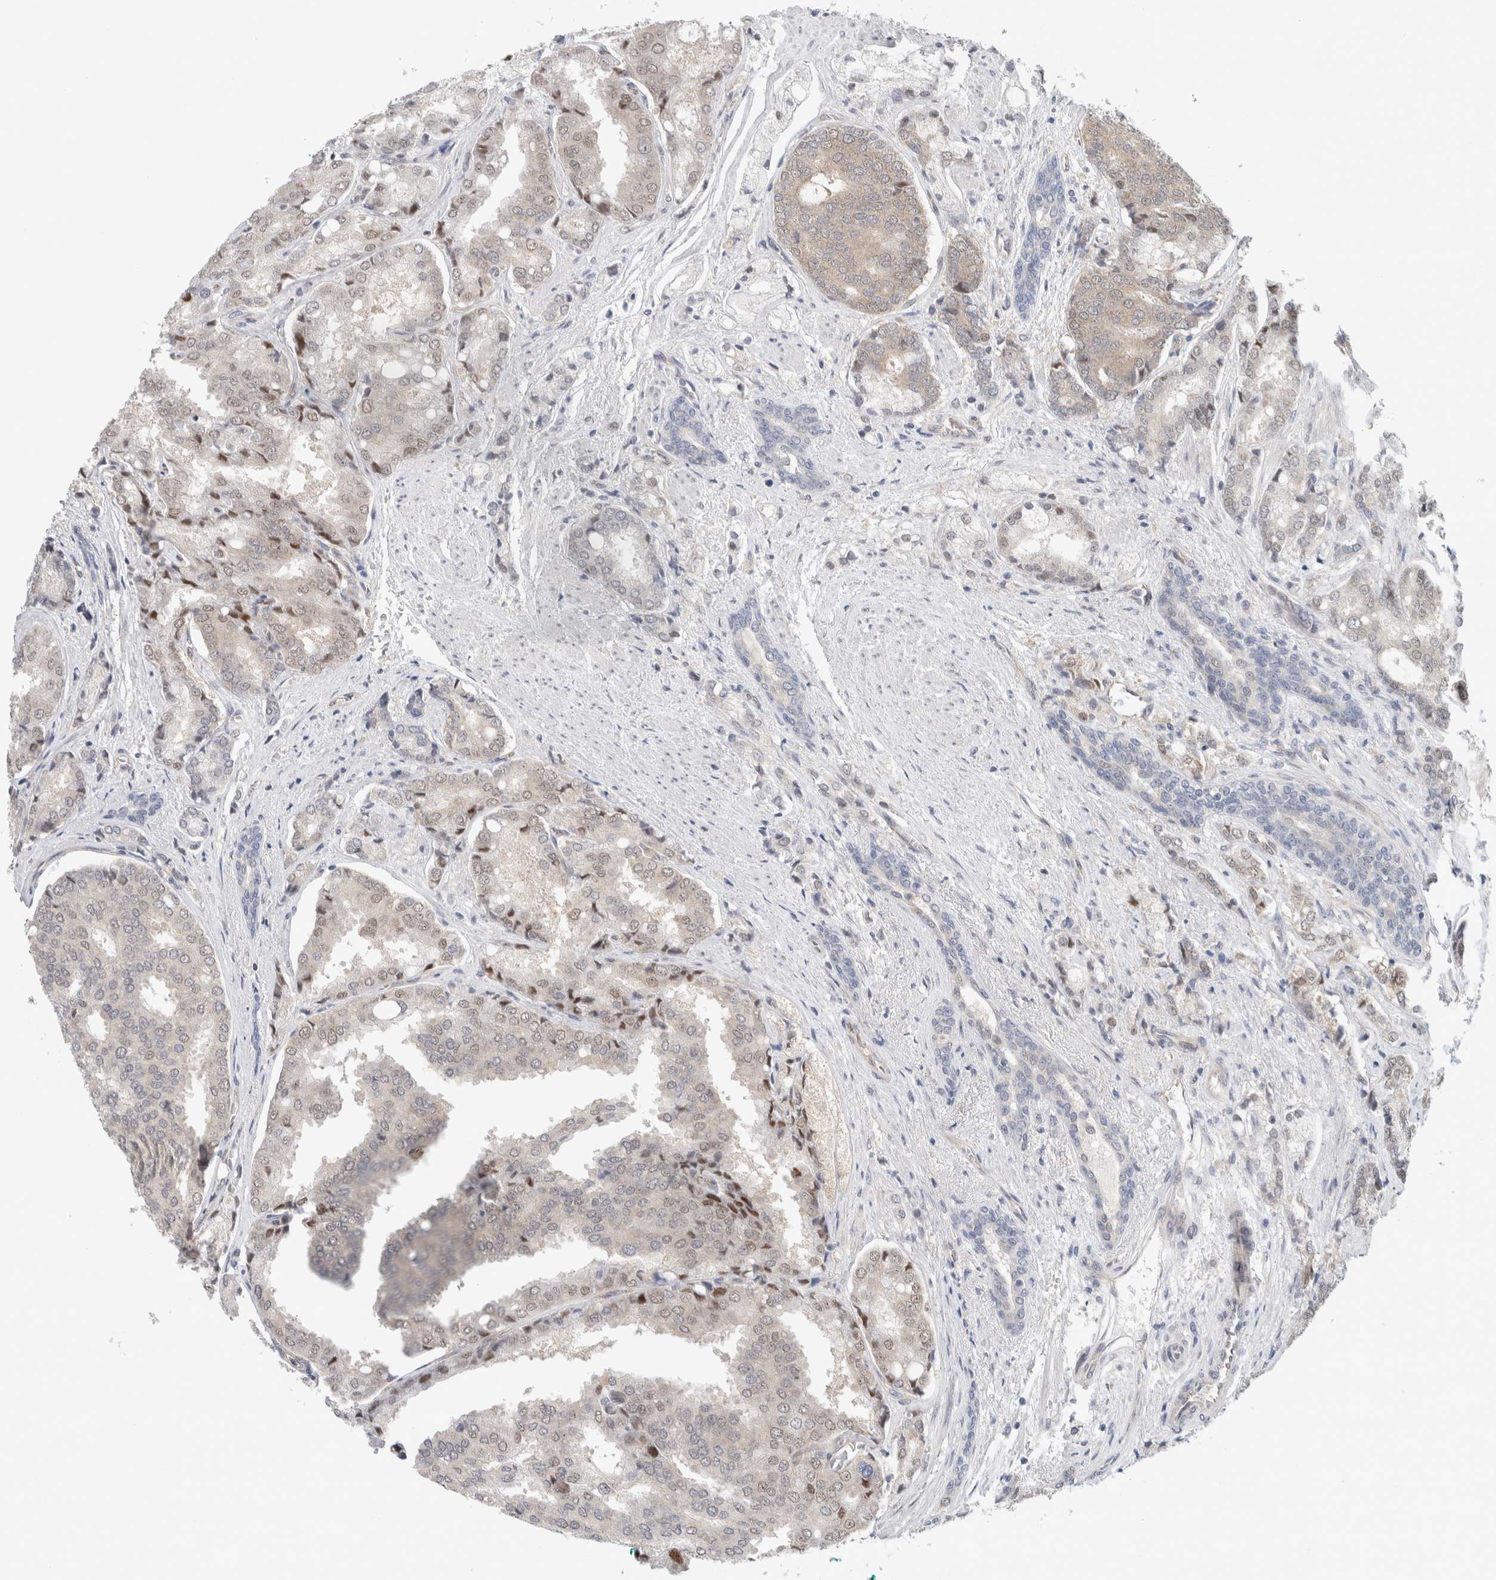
{"staining": {"intensity": "weak", "quantity": "<25%", "location": "nuclear"}, "tissue": "prostate cancer", "cell_type": "Tumor cells", "image_type": "cancer", "snomed": [{"axis": "morphology", "description": "Adenocarcinoma, High grade"}, {"axis": "topography", "description": "Prostate"}], "caption": "This image is of prostate adenocarcinoma (high-grade) stained with immunohistochemistry to label a protein in brown with the nuclei are counter-stained blue. There is no positivity in tumor cells.", "gene": "EIF4G3", "patient": {"sex": "male", "age": 50}}